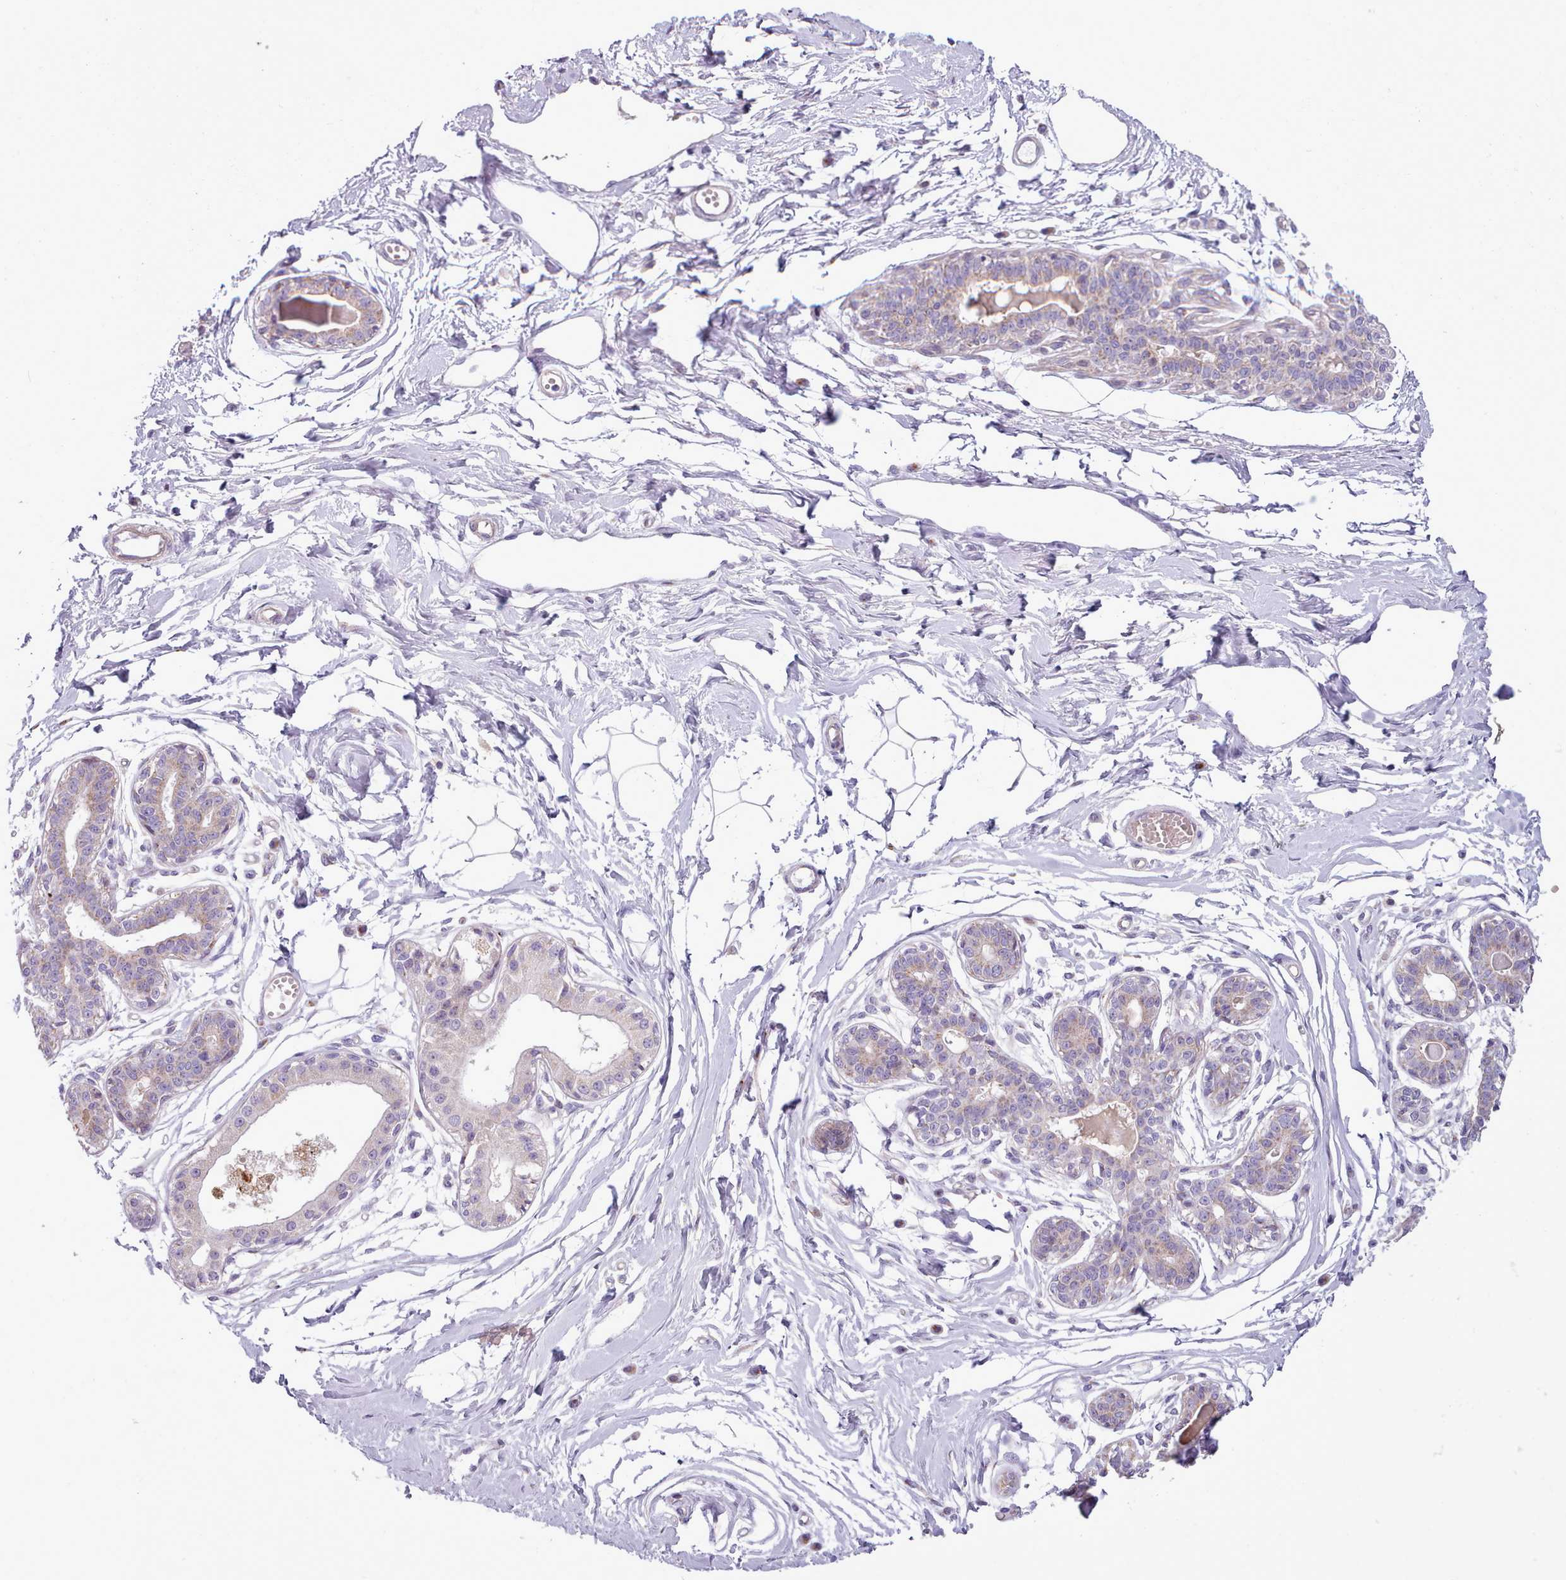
{"staining": {"intensity": "negative", "quantity": "none", "location": "none"}, "tissue": "breast", "cell_type": "Adipocytes", "image_type": "normal", "snomed": [{"axis": "morphology", "description": "Normal tissue, NOS"}, {"axis": "topography", "description": "Breast"}], "caption": "Breast stained for a protein using immunohistochemistry reveals no positivity adipocytes.", "gene": "SLC52A3", "patient": {"sex": "female", "age": 45}}